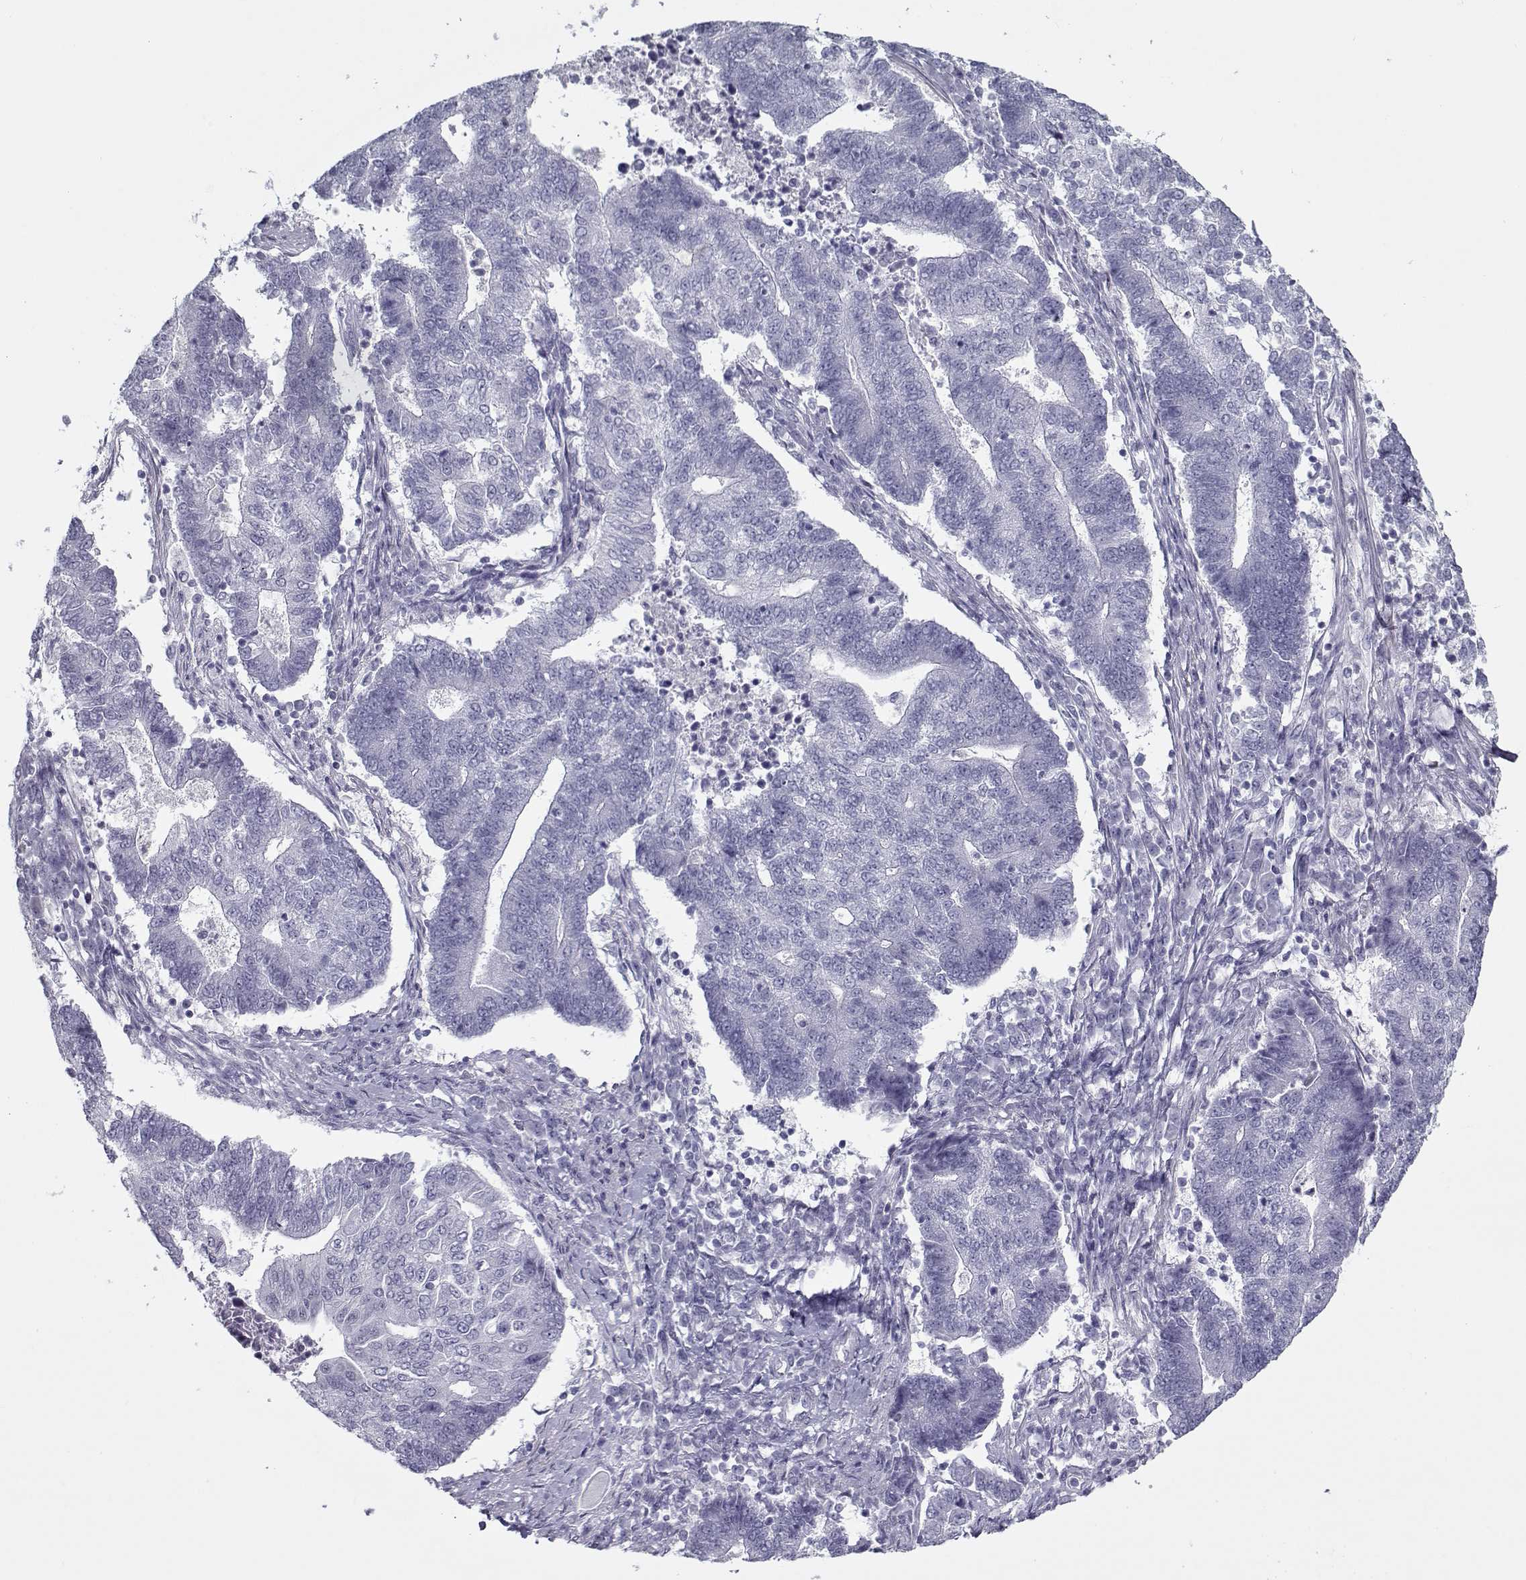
{"staining": {"intensity": "negative", "quantity": "none", "location": "none"}, "tissue": "endometrial cancer", "cell_type": "Tumor cells", "image_type": "cancer", "snomed": [{"axis": "morphology", "description": "Adenocarcinoma, NOS"}, {"axis": "topography", "description": "Uterus"}, {"axis": "topography", "description": "Endometrium"}], "caption": "A photomicrograph of endometrial adenocarcinoma stained for a protein displays no brown staining in tumor cells.", "gene": "CIBAR1", "patient": {"sex": "female", "age": 54}}